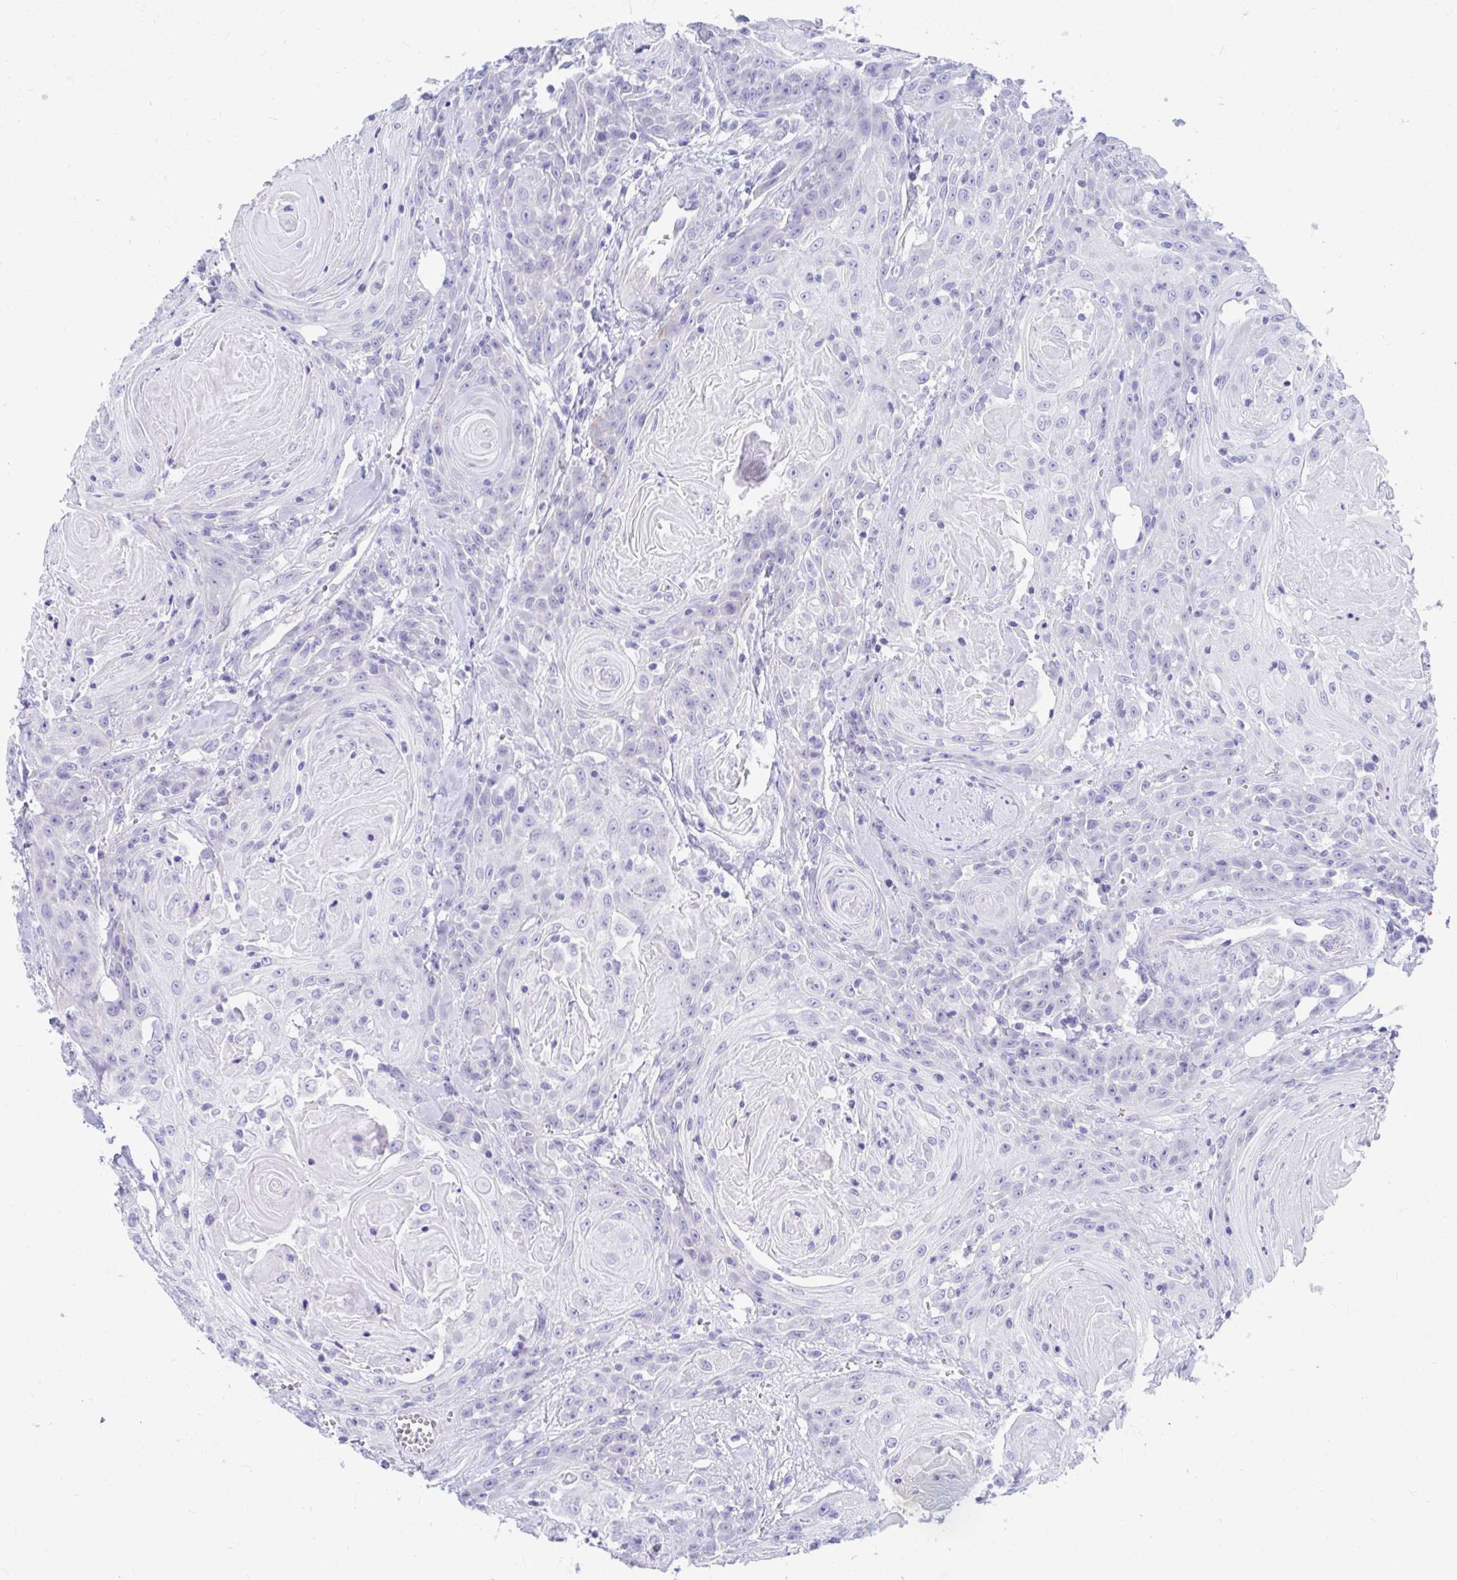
{"staining": {"intensity": "negative", "quantity": "none", "location": "none"}, "tissue": "head and neck cancer", "cell_type": "Tumor cells", "image_type": "cancer", "snomed": [{"axis": "morphology", "description": "Squamous cell carcinoma, NOS"}, {"axis": "topography", "description": "Head-Neck"}], "caption": "There is no significant staining in tumor cells of head and neck cancer.", "gene": "SHISA8", "patient": {"sex": "female", "age": 84}}